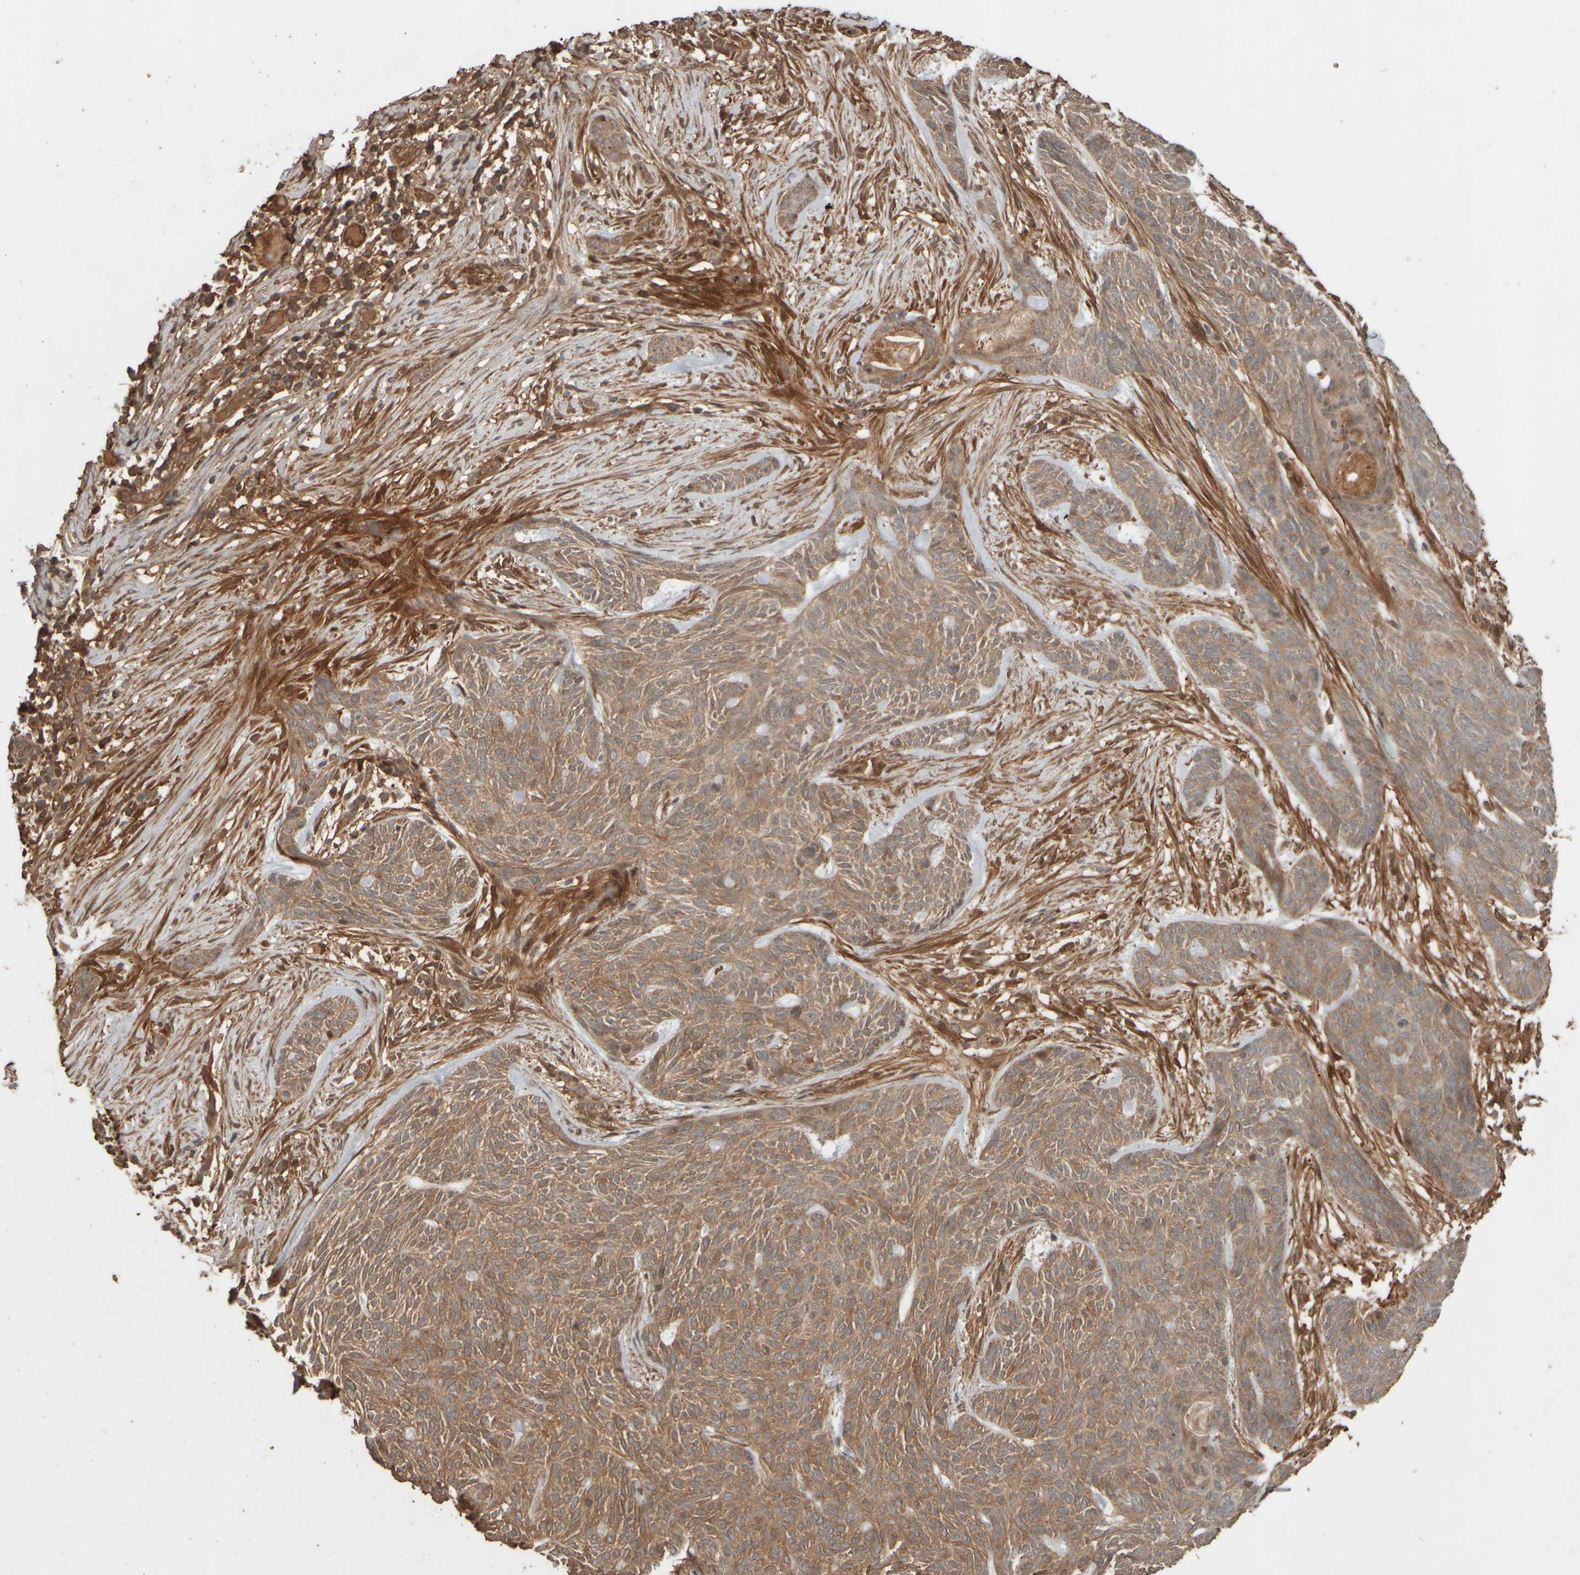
{"staining": {"intensity": "moderate", "quantity": ">75%", "location": "cytoplasmic/membranous,nuclear"}, "tissue": "skin cancer", "cell_type": "Tumor cells", "image_type": "cancer", "snomed": [{"axis": "morphology", "description": "Basal cell carcinoma"}, {"axis": "topography", "description": "Skin"}], "caption": "Brown immunohistochemical staining in human skin basal cell carcinoma shows moderate cytoplasmic/membranous and nuclear positivity in approximately >75% of tumor cells. (DAB (3,3'-diaminobenzidine) IHC, brown staining for protein, blue staining for nuclei).", "gene": "SPHK1", "patient": {"sex": "female", "age": 59}}